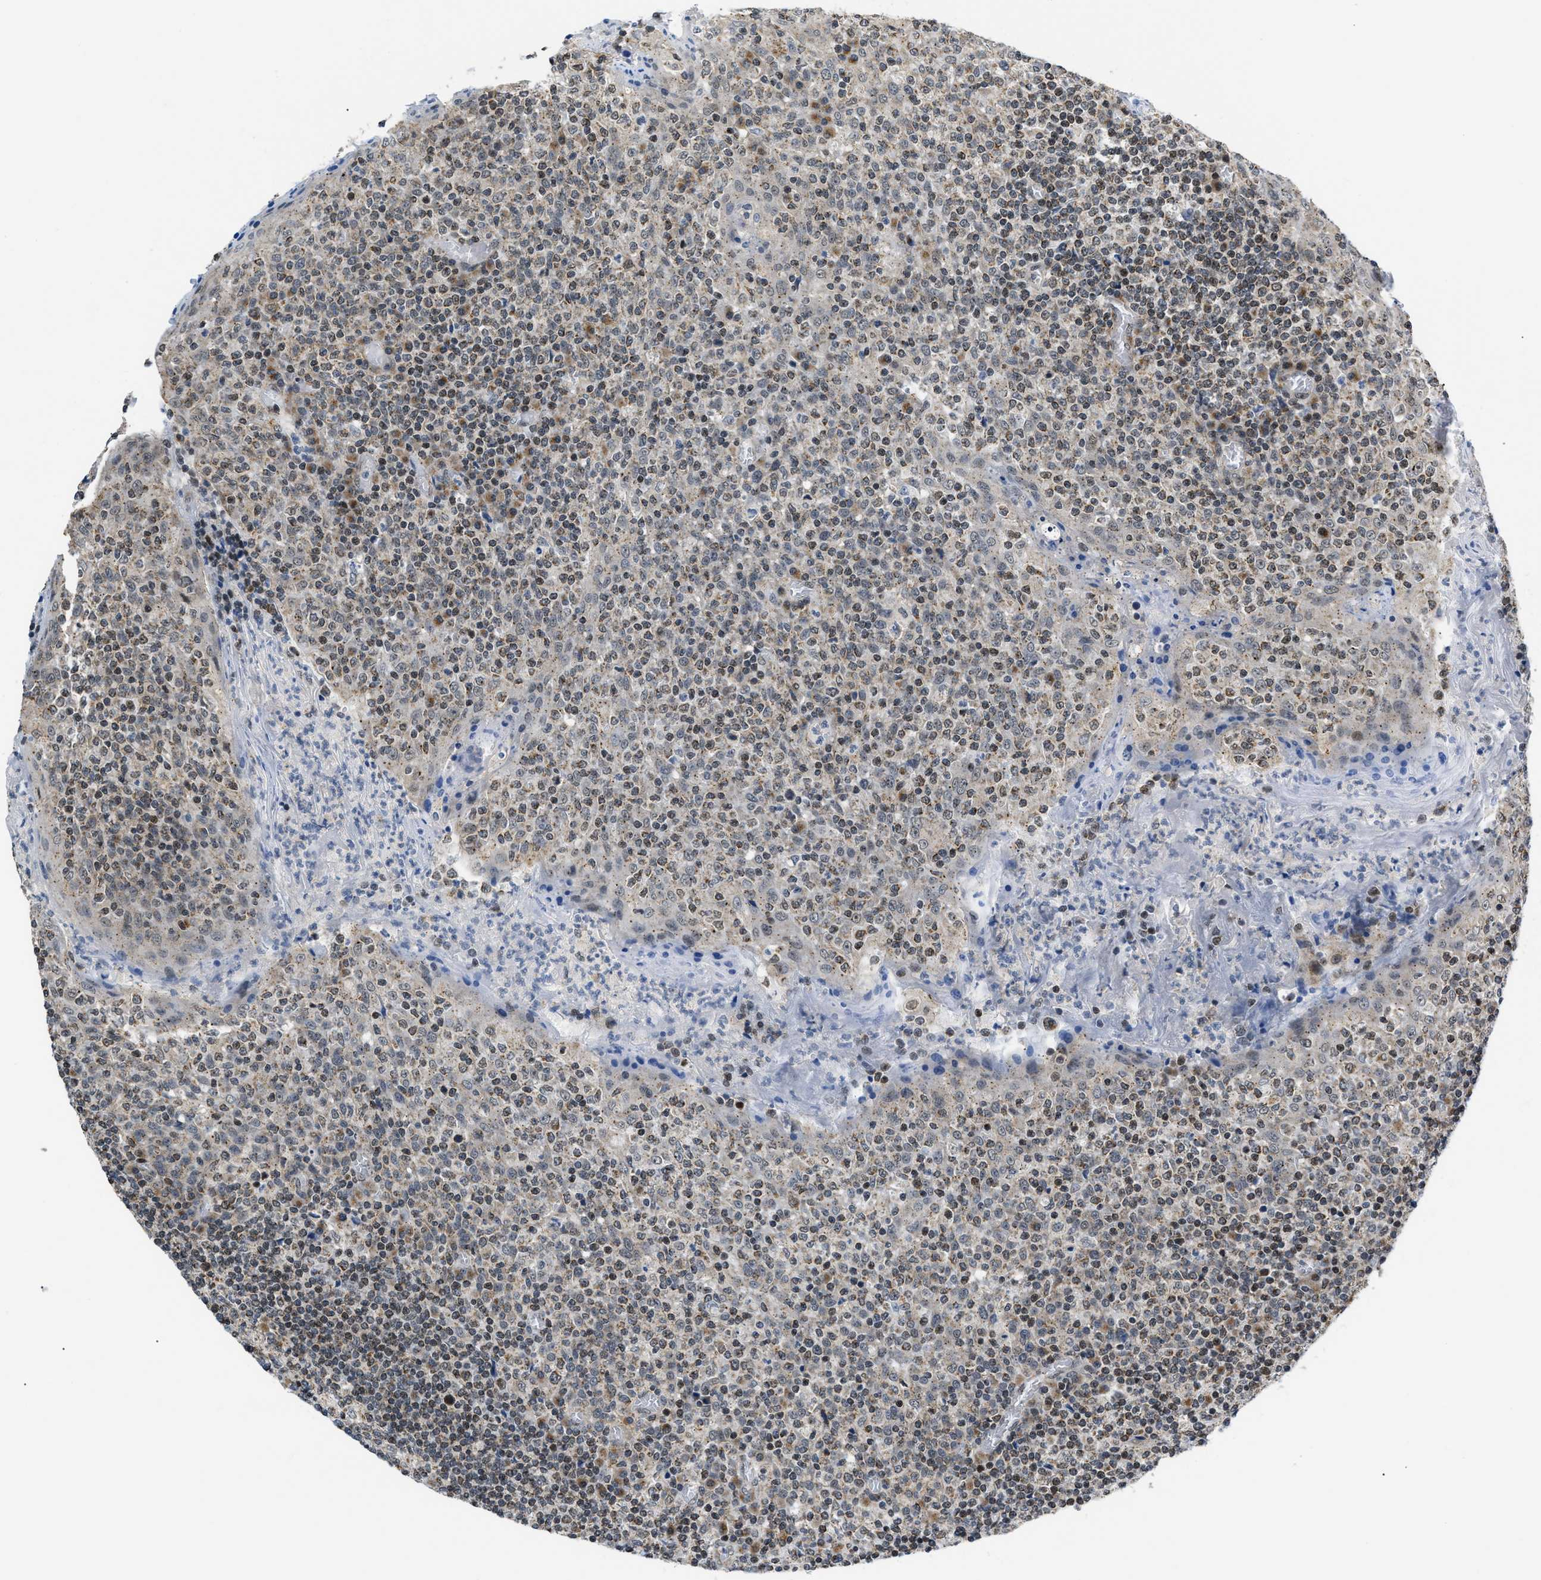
{"staining": {"intensity": "moderate", "quantity": "25%-75%", "location": "nuclear"}, "tissue": "tonsil", "cell_type": "Germinal center cells", "image_type": "normal", "snomed": [{"axis": "morphology", "description": "Normal tissue, NOS"}, {"axis": "topography", "description": "Tonsil"}], "caption": "A medium amount of moderate nuclear positivity is present in about 25%-75% of germinal center cells in normal tonsil.", "gene": "ZBTB11", "patient": {"sex": "female", "age": 19}}